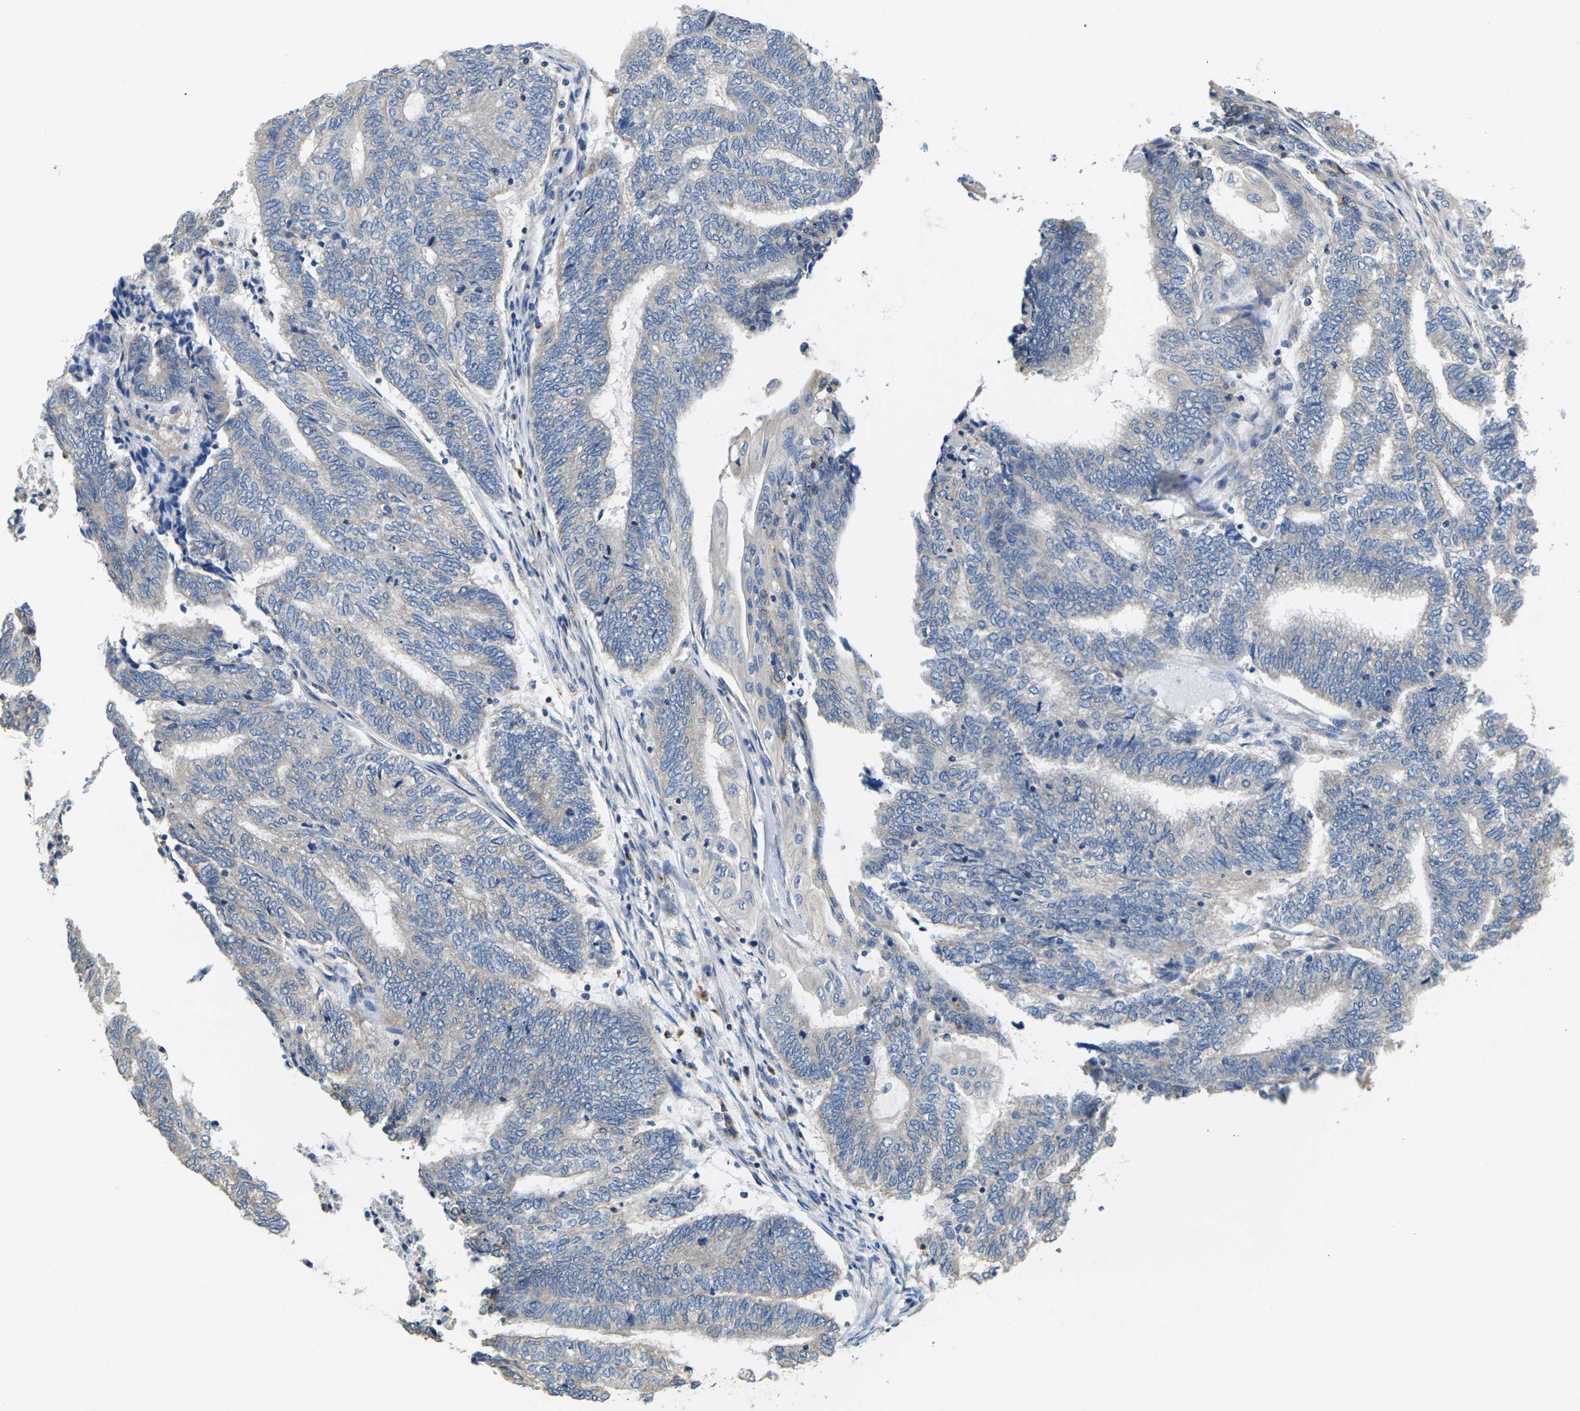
{"staining": {"intensity": "weak", "quantity": "<25%", "location": "cytoplasmic/membranous"}, "tissue": "endometrial cancer", "cell_type": "Tumor cells", "image_type": "cancer", "snomed": [{"axis": "morphology", "description": "Adenocarcinoma, NOS"}, {"axis": "topography", "description": "Uterus"}, {"axis": "topography", "description": "Endometrium"}], "caption": "Image shows no significant protein positivity in tumor cells of endometrial cancer (adenocarcinoma).", "gene": "TMCC2", "patient": {"sex": "female", "age": 70}}